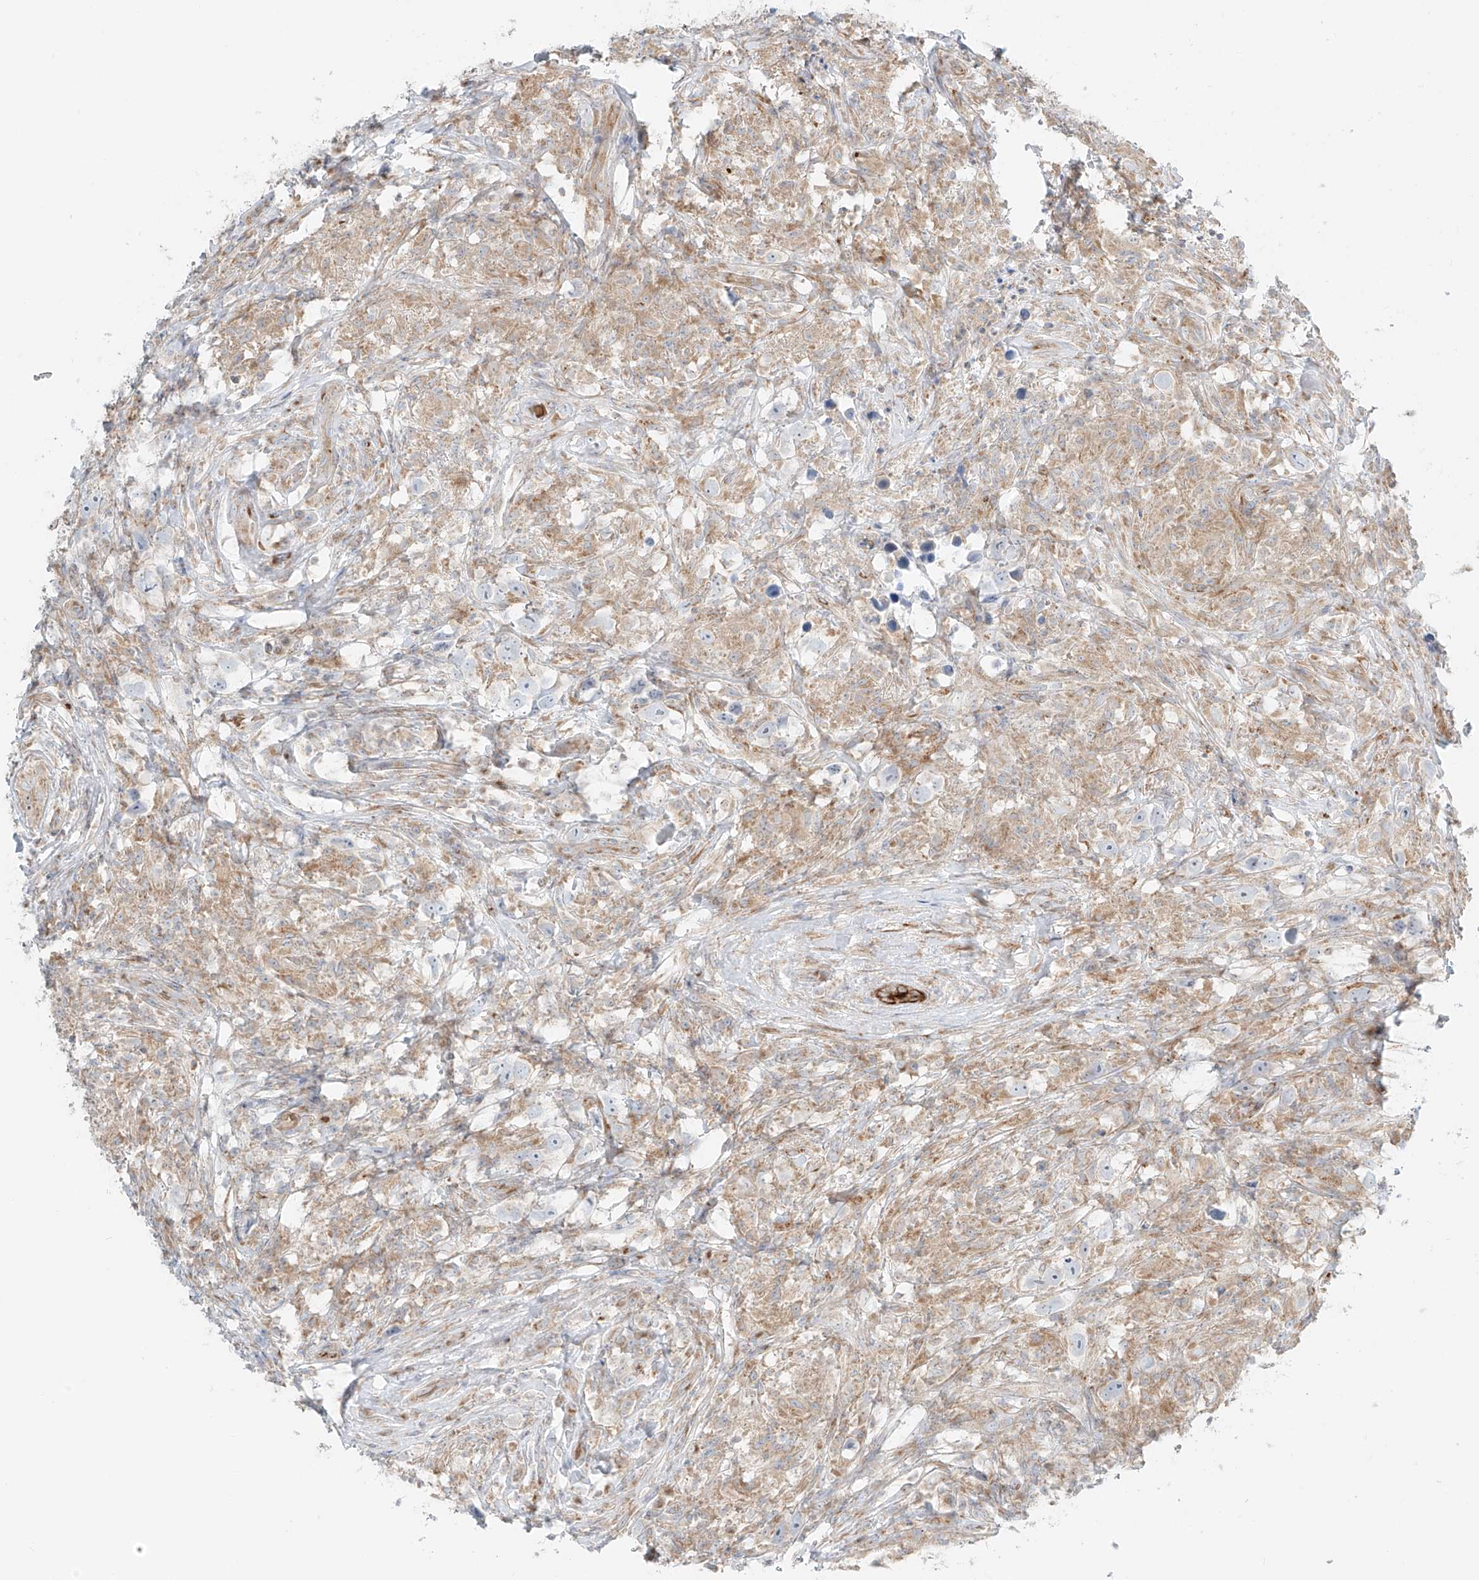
{"staining": {"intensity": "weak", "quantity": ">75%", "location": "cytoplasmic/membranous"}, "tissue": "testis cancer", "cell_type": "Tumor cells", "image_type": "cancer", "snomed": [{"axis": "morphology", "description": "Seminoma, NOS"}, {"axis": "topography", "description": "Testis"}], "caption": "Human testis seminoma stained for a protein (brown) shows weak cytoplasmic/membranous positive staining in about >75% of tumor cells.", "gene": "EIPR1", "patient": {"sex": "male", "age": 49}}